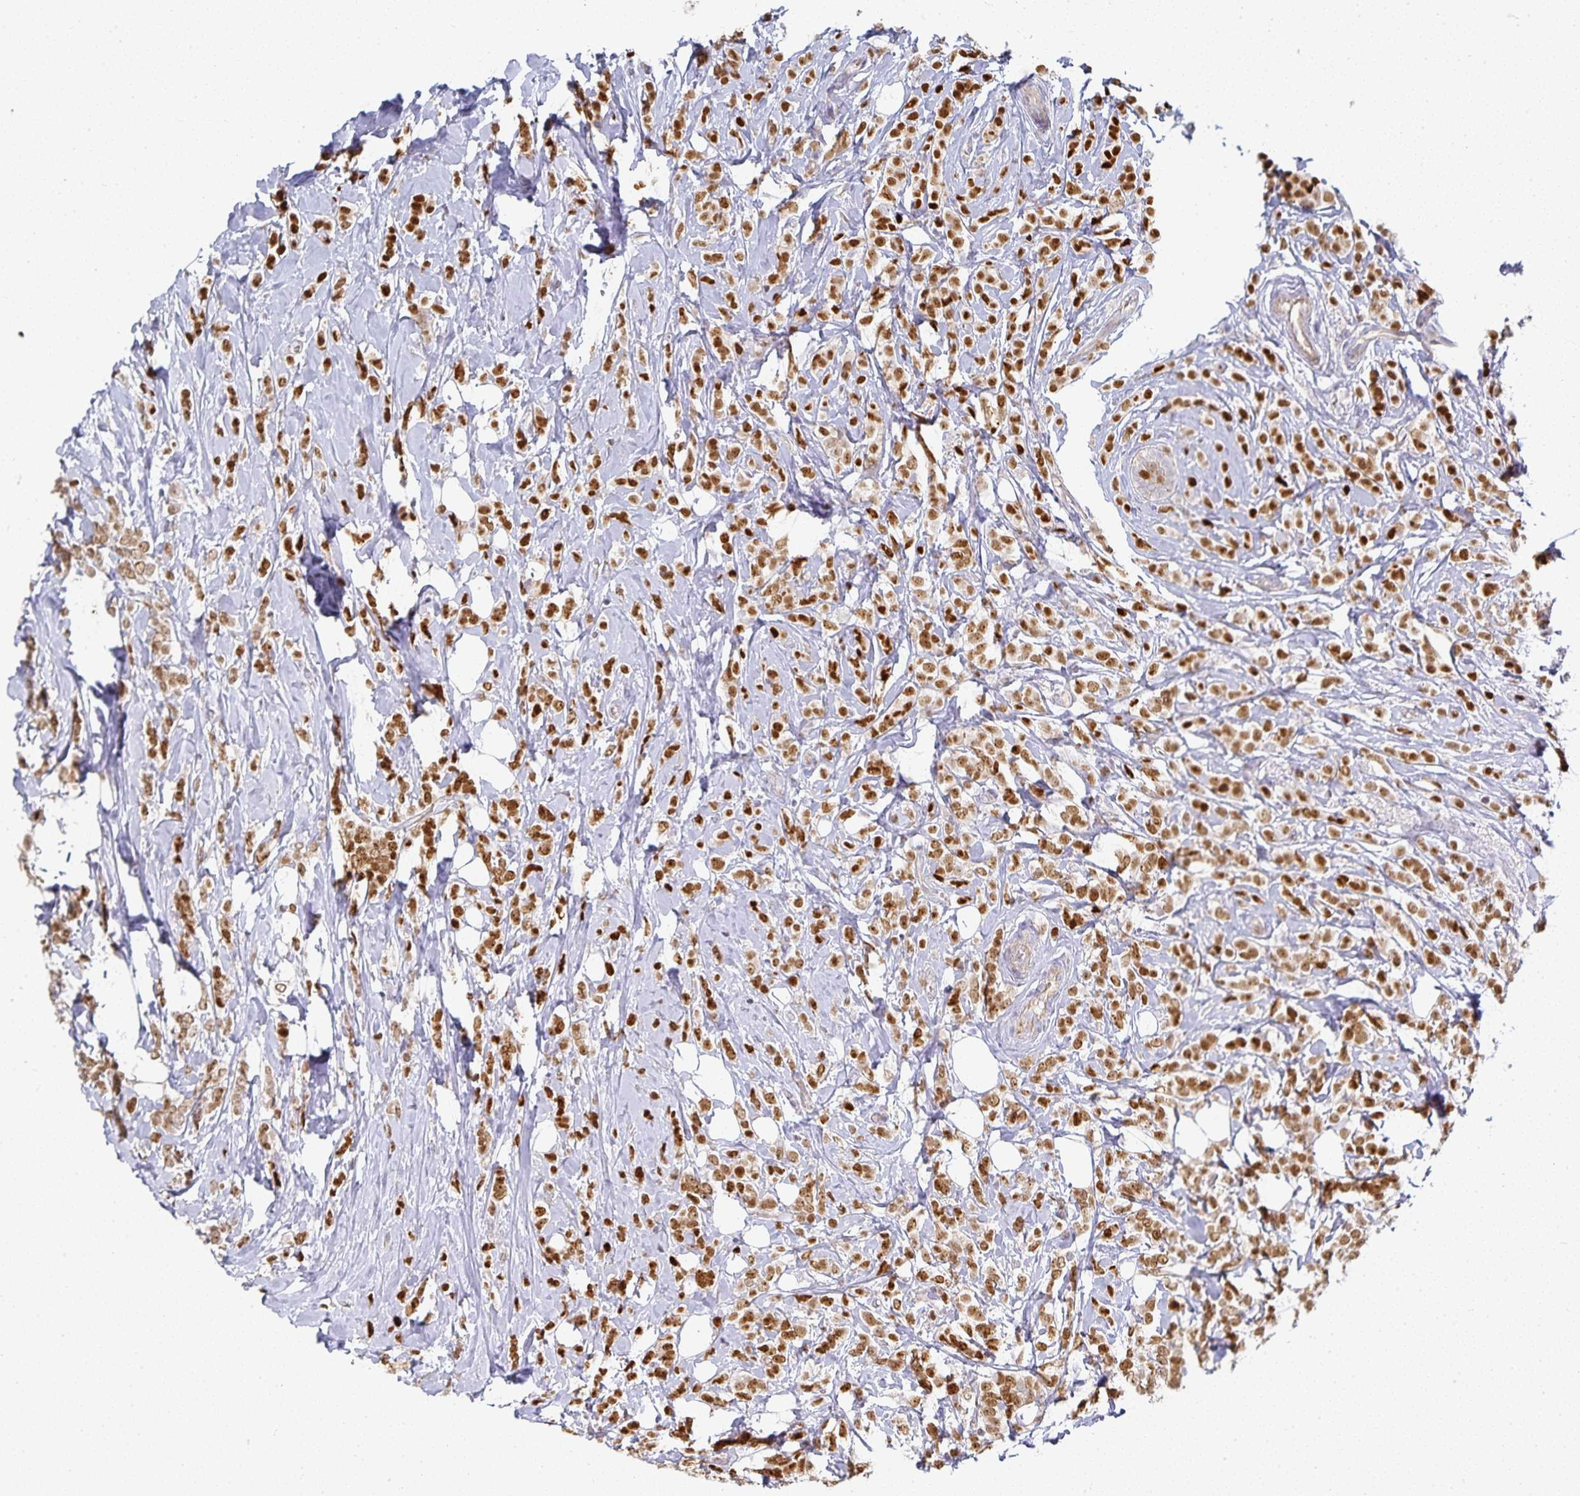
{"staining": {"intensity": "moderate", "quantity": ">75%", "location": "nuclear"}, "tissue": "breast cancer", "cell_type": "Tumor cells", "image_type": "cancer", "snomed": [{"axis": "morphology", "description": "Lobular carcinoma"}, {"axis": "topography", "description": "Breast"}], "caption": "Protein analysis of breast cancer tissue demonstrates moderate nuclear expression in about >75% of tumor cells.", "gene": "GATA3", "patient": {"sex": "female", "age": 49}}